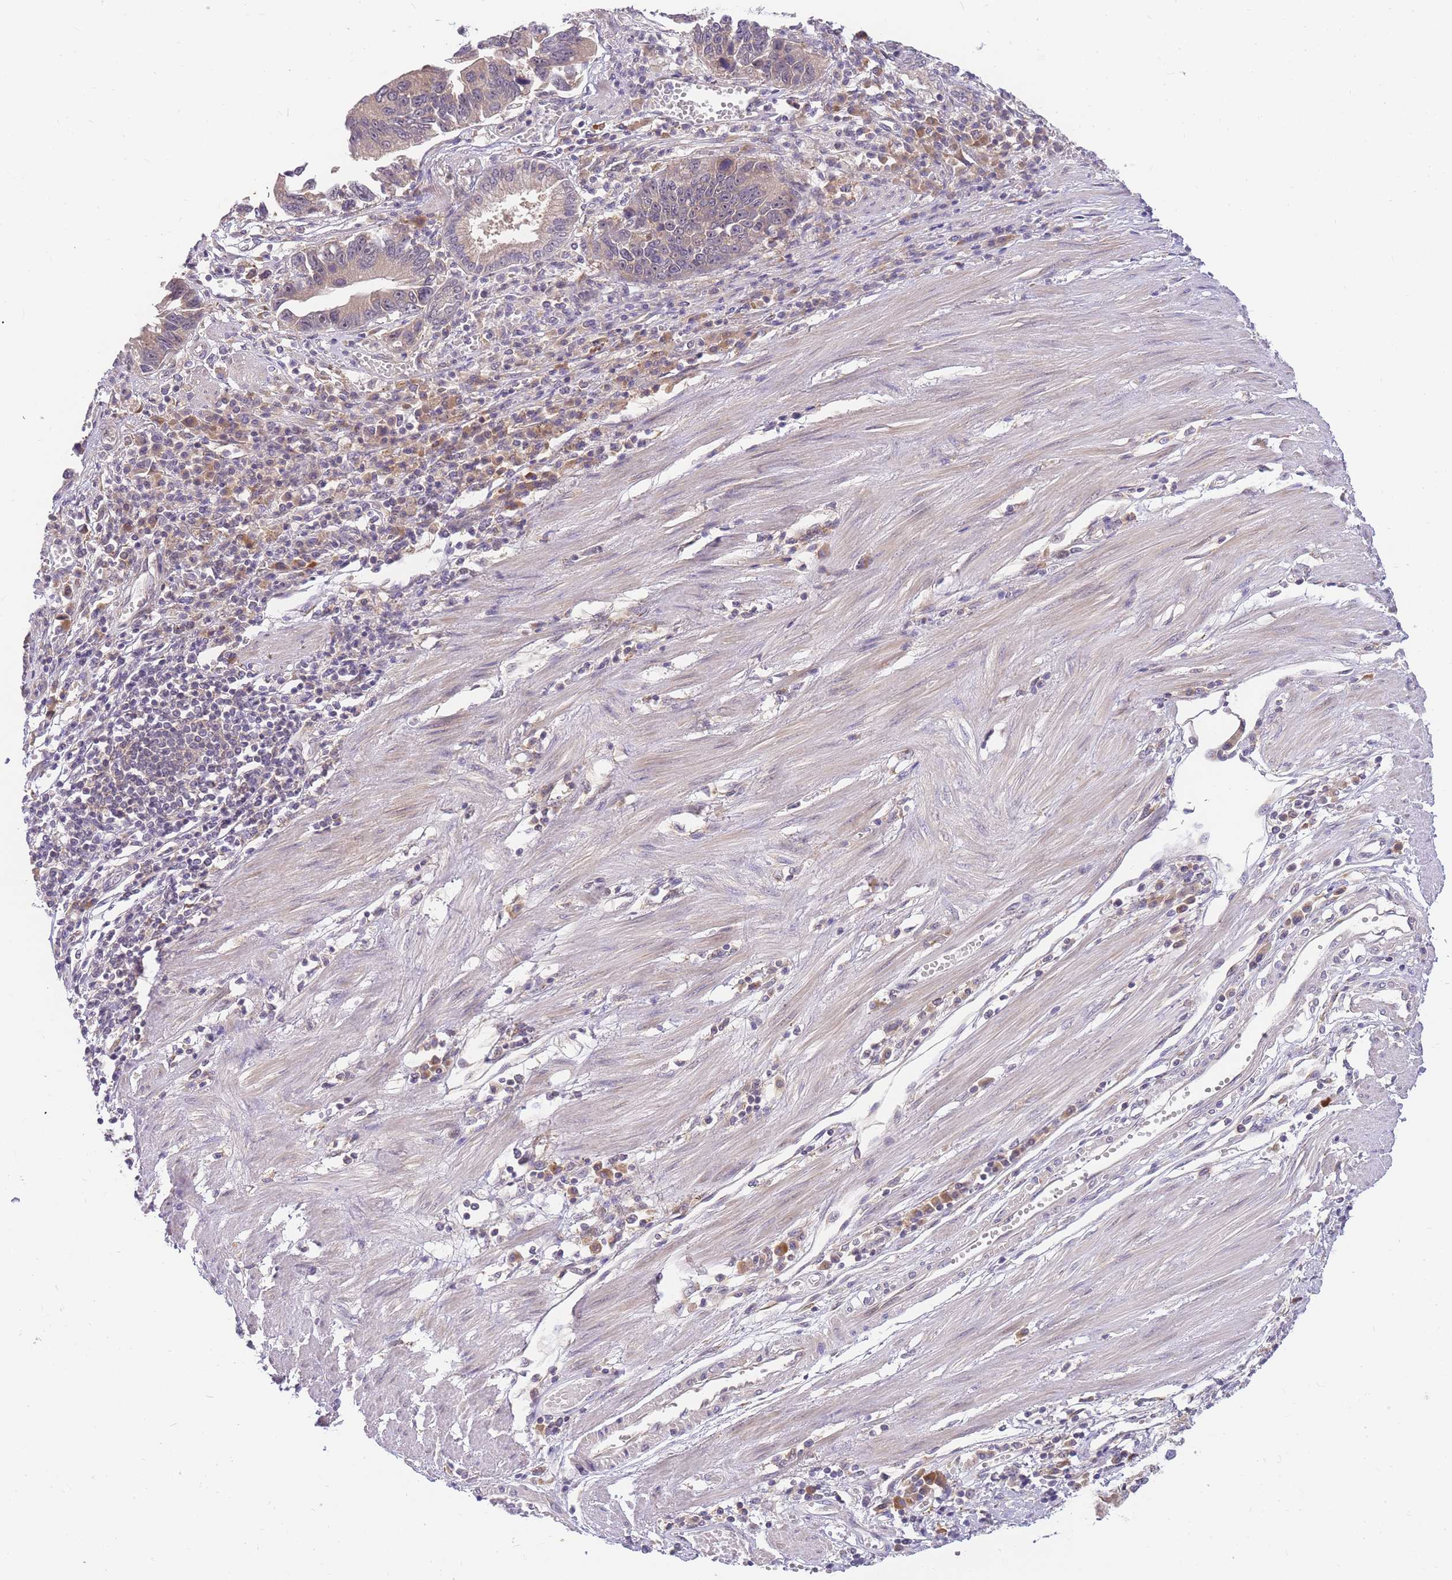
{"staining": {"intensity": "weak", "quantity": "<25%", "location": "cytoplasmic/membranous"}, "tissue": "stomach cancer", "cell_type": "Tumor cells", "image_type": "cancer", "snomed": [{"axis": "morphology", "description": "Adenocarcinoma, NOS"}, {"axis": "topography", "description": "Stomach"}], "caption": "This image is of adenocarcinoma (stomach) stained with immunohistochemistry to label a protein in brown with the nuclei are counter-stained blue. There is no staining in tumor cells.", "gene": "ZNF577", "patient": {"sex": "male", "age": 59}}